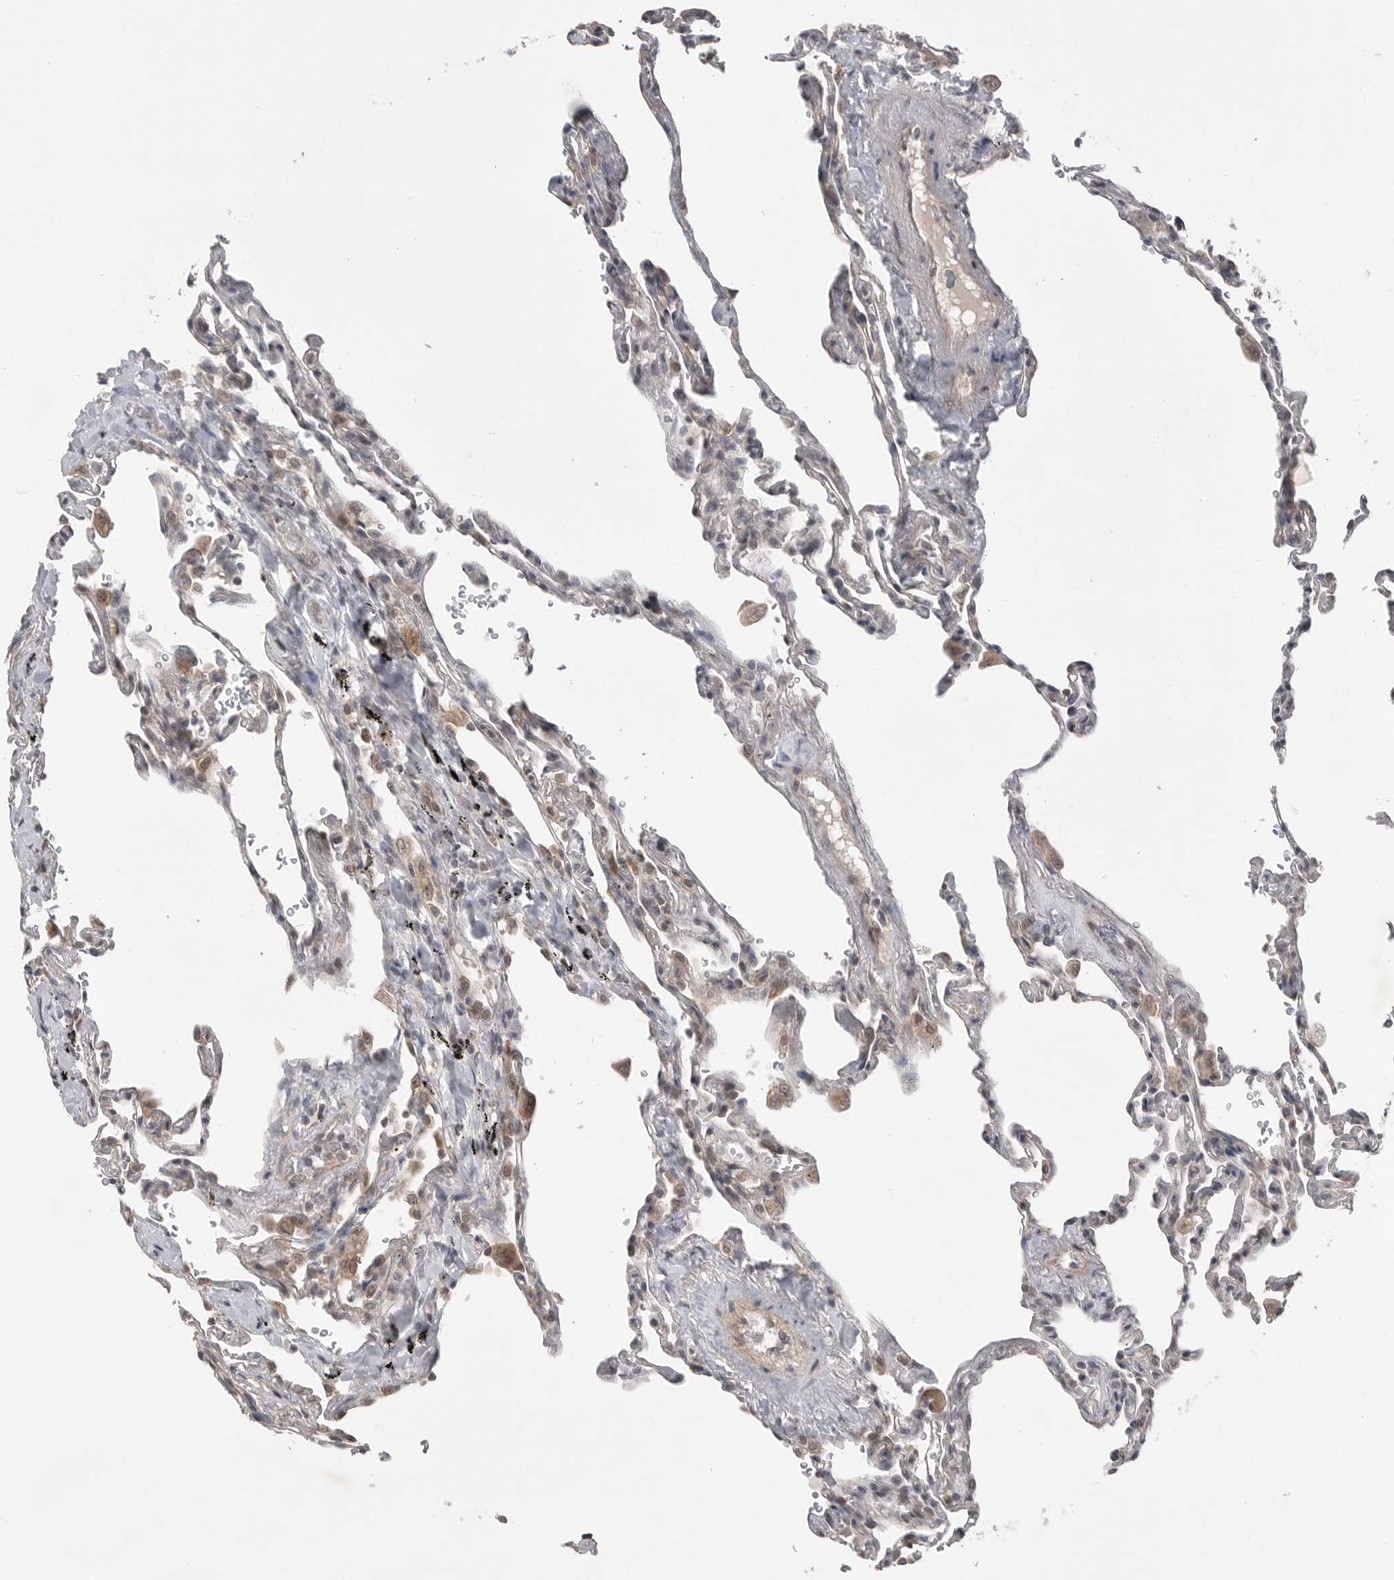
{"staining": {"intensity": "weak", "quantity": "<25%", "location": "cytoplasmic/membranous"}, "tissue": "lung", "cell_type": "Alveolar cells", "image_type": "normal", "snomed": [{"axis": "morphology", "description": "Normal tissue, NOS"}, {"axis": "topography", "description": "Lung"}], "caption": "Human lung stained for a protein using IHC demonstrates no expression in alveolar cells.", "gene": "NTAQ1", "patient": {"sex": "male", "age": 59}}